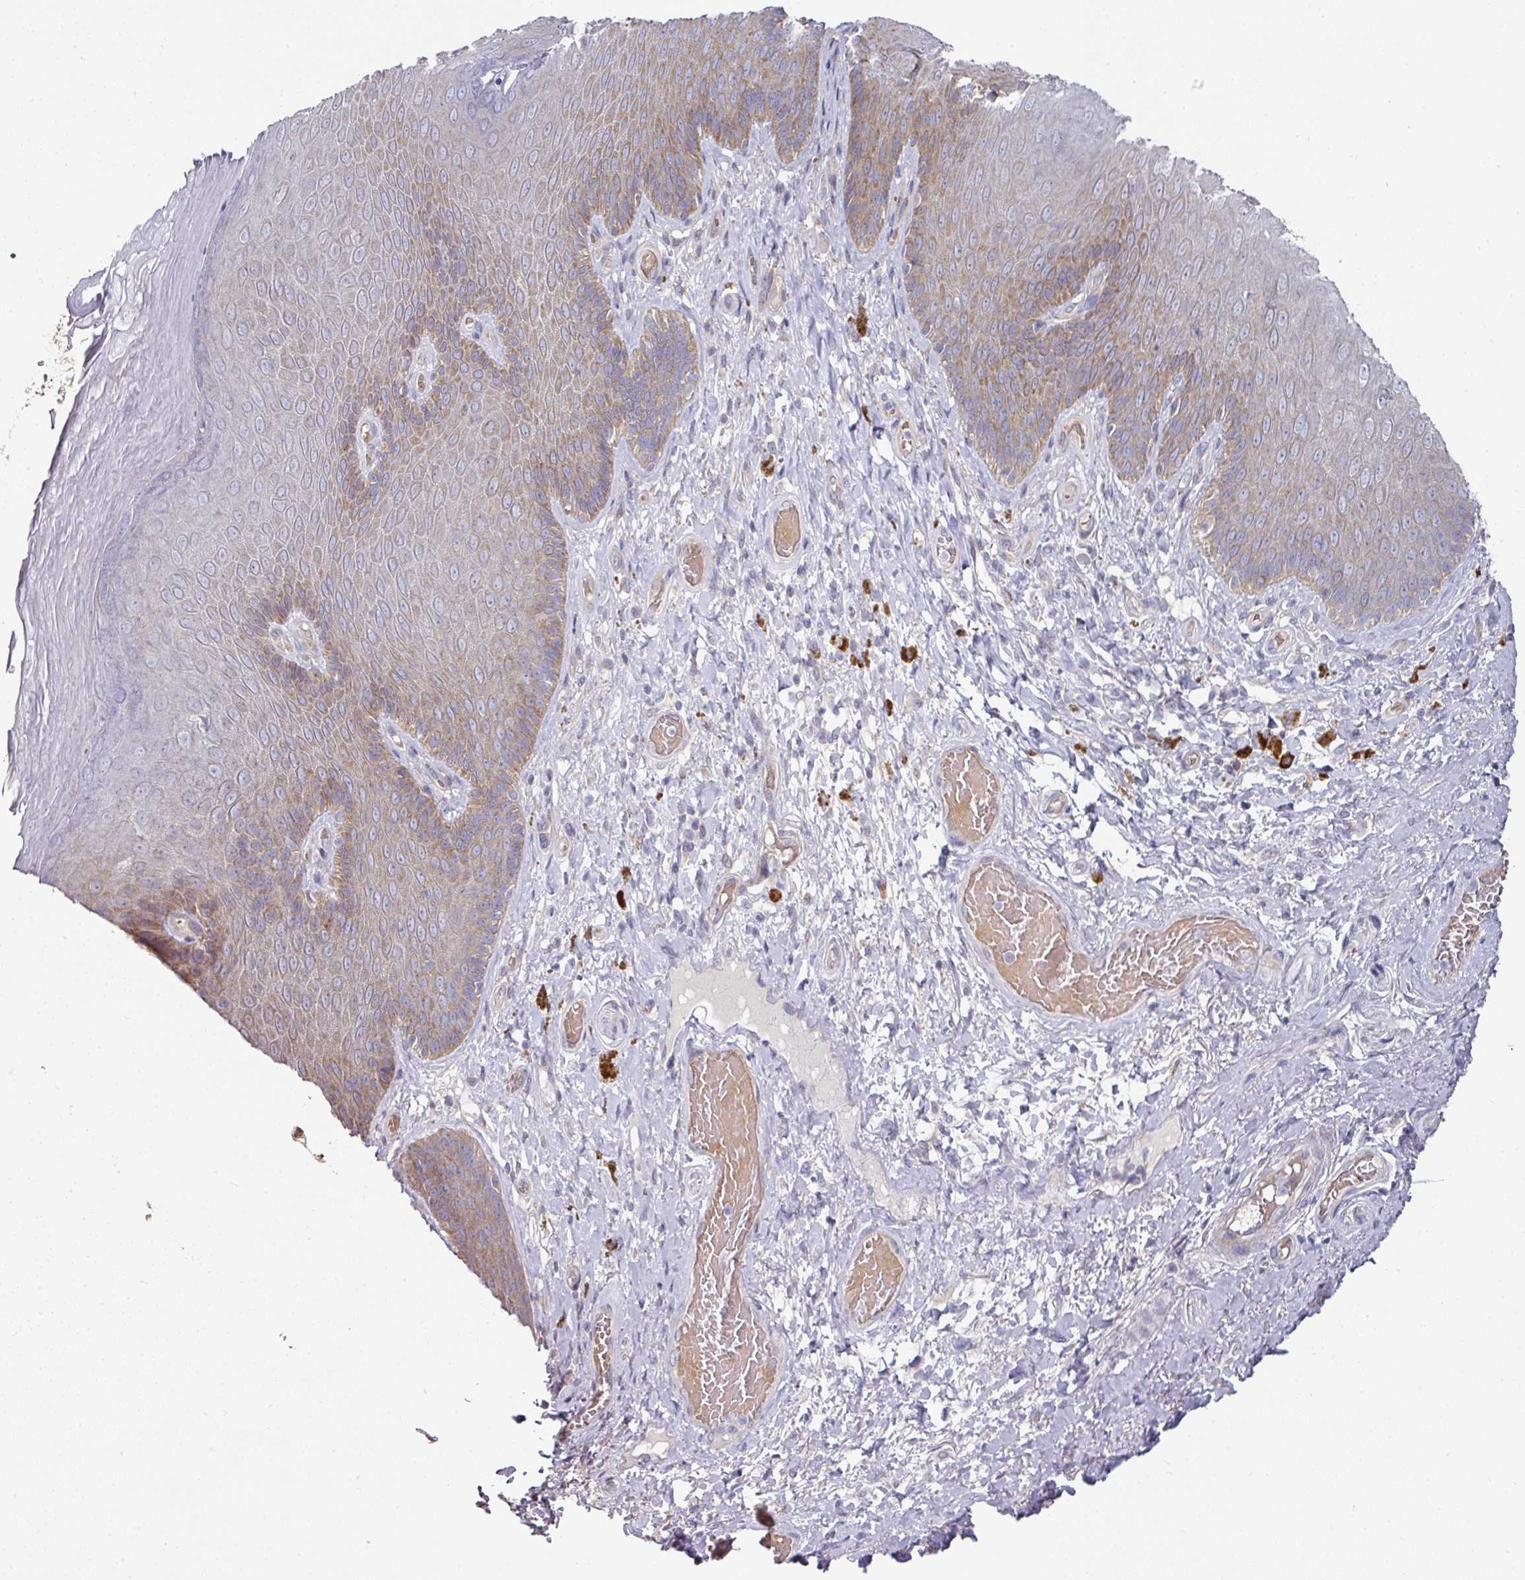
{"staining": {"intensity": "moderate", "quantity": "25%-75%", "location": "cytoplasmic/membranous"}, "tissue": "skin", "cell_type": "Epidermal cells", "image_type": "normal", "snomed": [{"axis": "morphology", "description": "Normal tissue, NOS"}, {"axis": "topography", "description": "Anal"}, {"axis": "topography", "description": "Peripheral nerve tissue"}], "caption": "Unremarkable skin was stained to show a protein in brown. There is medium levels of moderate cytoplasmic/membranous positivity in about 25%-75% of epidermal cells. Using DAB (3,3'-diaminobenzidine) (brown) and hematoxylin (blue) stains, captured at high magnification using brightfield microscopy.", "gene": "PYROXD2", "patient": {"sex": "male", "age": 53}}